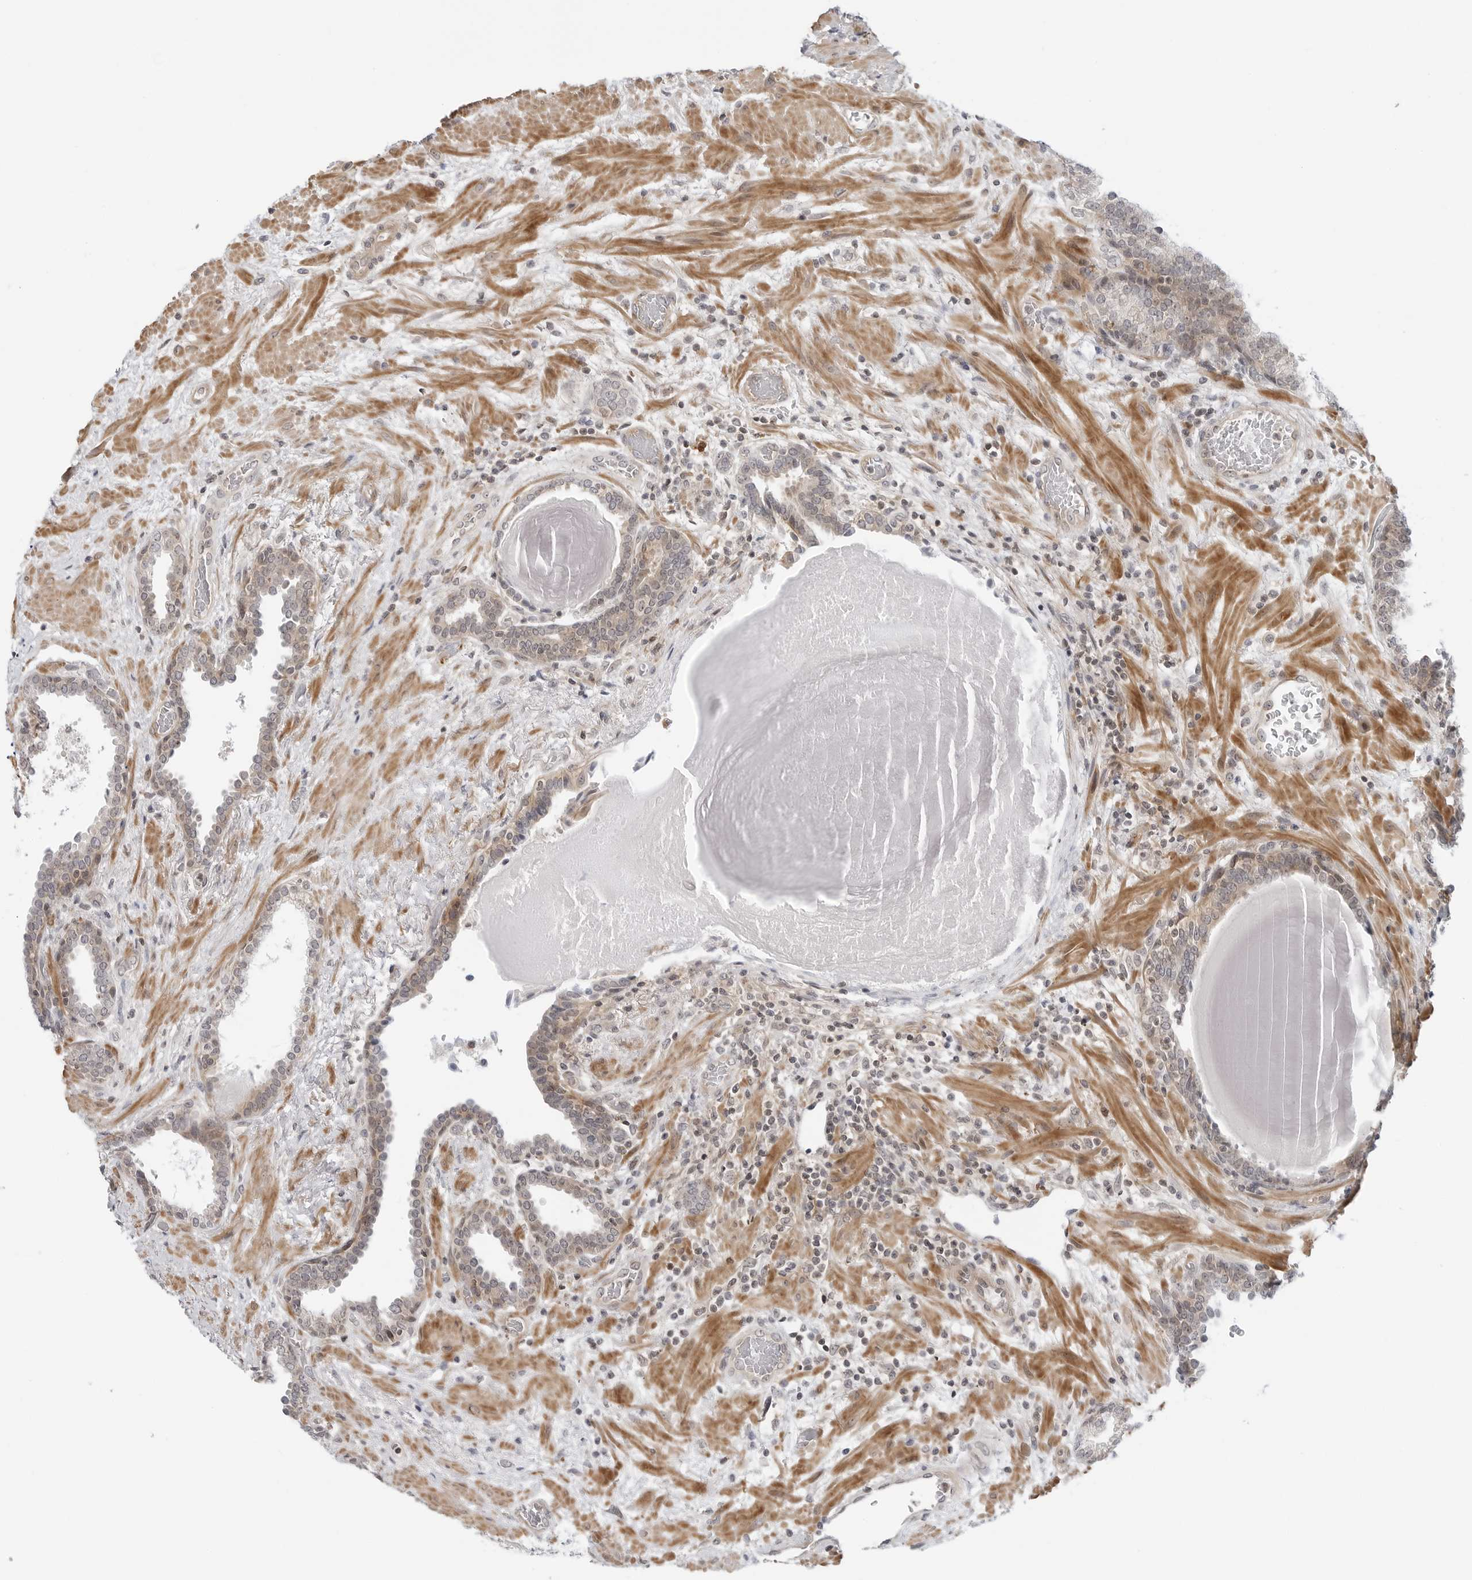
{"staining": {"intensity": "weak", "quantity": ">75%", "location": "cytoplasmic/membranous"}, "tissue": "prostate", "cell_type": "Glandular cells", "image_type": "normal", "snomed": [{"axis": "morphology", "description": "Normal tissue, NOS"}, {"axis": "topography", "description": "Prostate"}], "caption": "Immunohistochemistry (IHC) histopathology image of normal human prostate stained for a protein (brown), which exhibits low levels of weak cytoplasmic/membranous positivity in approximately >75% of glandular cells.", "gene": "STXBP3", "patient": {"sex": "male", "age": 48}}